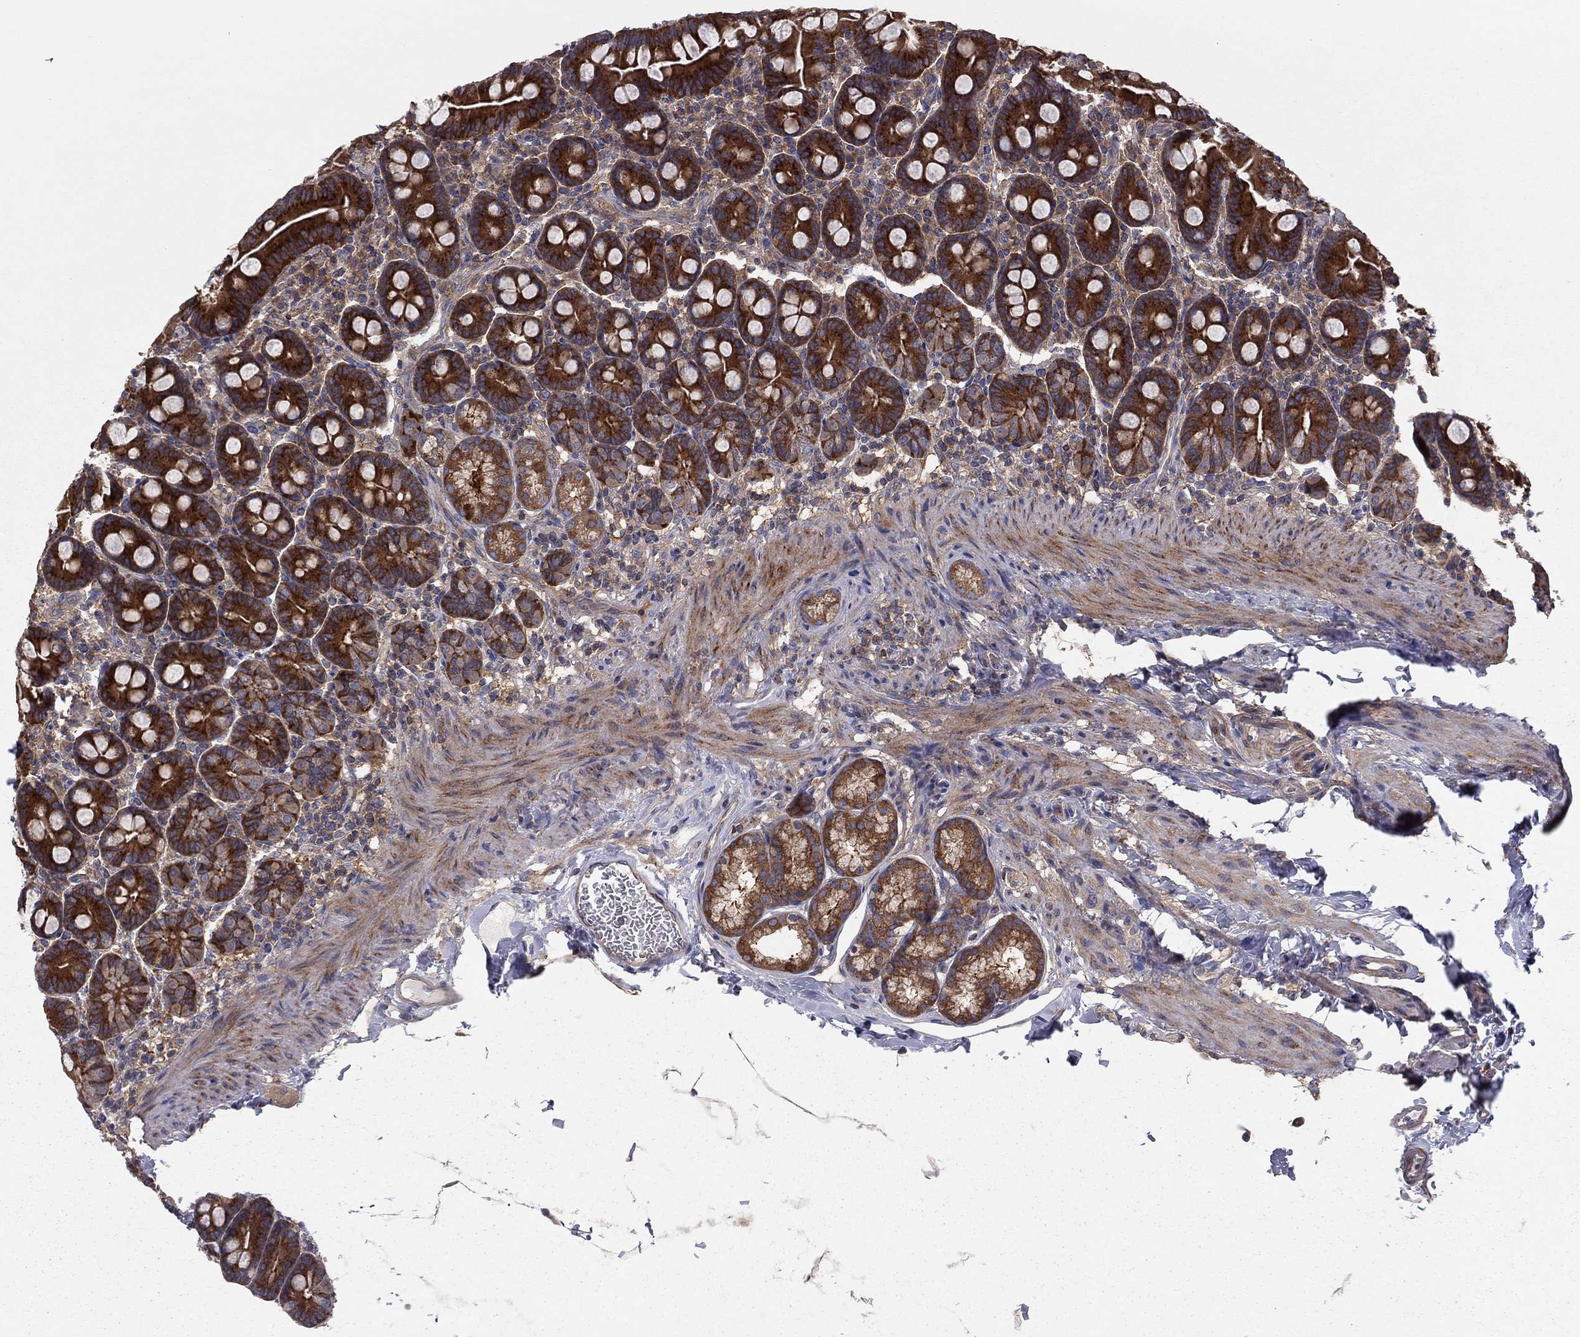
{"staining": {"intensity": "strong", "quantity": ">75%", "location": "cytoplasmic/membranous"}, "tissue": "small intestine", "cell_type": "Glandular cells", "image_type": "normal", "snomed": [{"axis": "morphology", "description": "Normal tissue, NOS"}, {"axis": "topography", "description": "Small intestine"}], "caption": "This micrograph reveals immunohistochemistry staining of normal human small intestine, with high strong cytoplasmic/membranous positivity in approximately >75% of glandular cells.", "gene": "RNF123", "patient": {"sex": "female", "age": 44}}